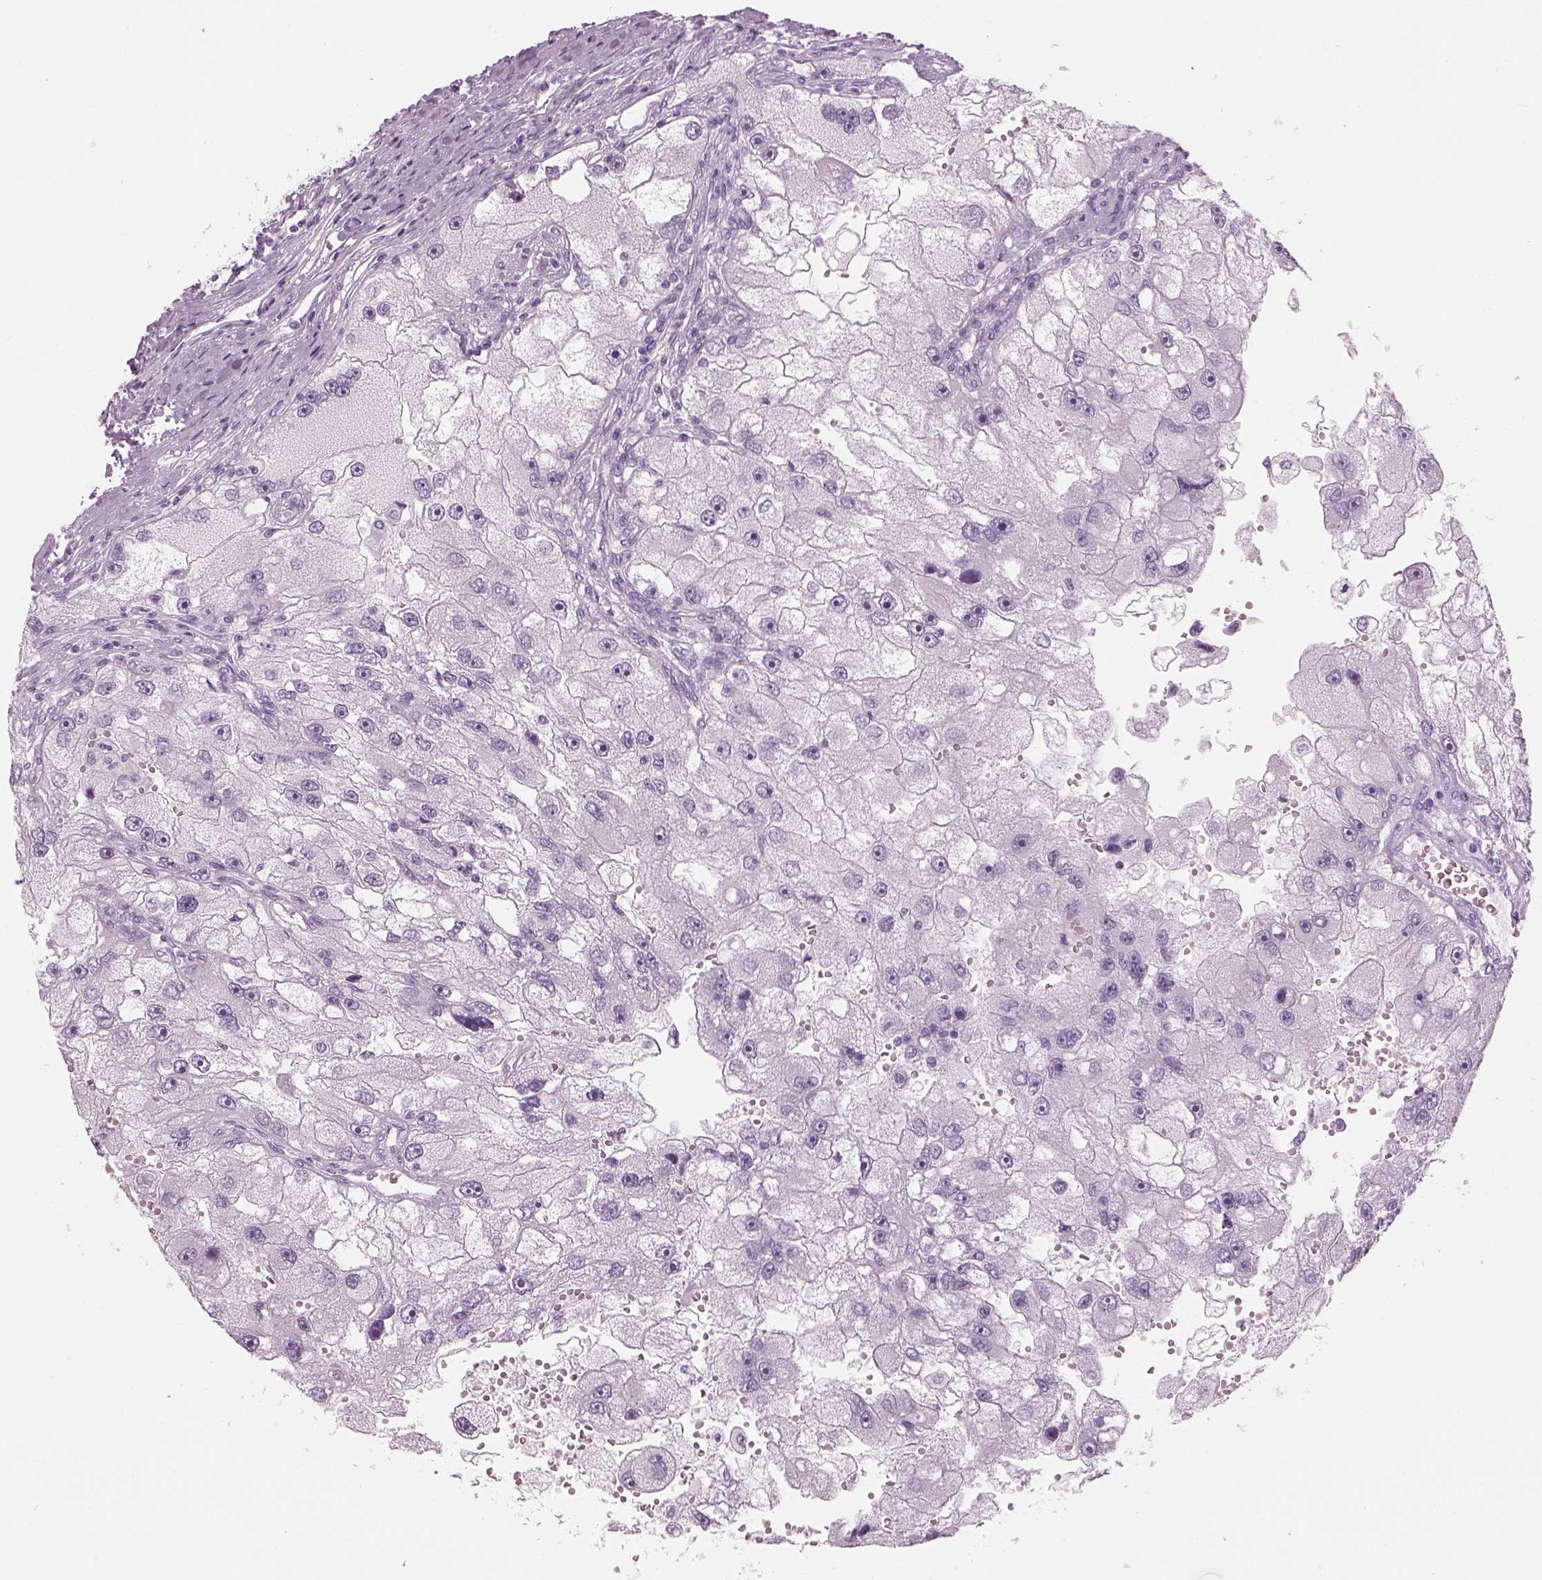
{"staining": {"intensity": "negative", "quantity": "none", "location": "none"}, "tissue": "renal cancer", "cell_type": "Tumor cells", "image_type": "cancer", "snomed": [{"axis": "morphology", "description": "Adenocarcinoma, NOS"}, {"axis": "topography", "description": "Kidney"}], "caption": "Immunohistochemistry (IHC) histopathology image of human renal adenocarcinoma stained for a protein (brown), which shows no positivity in tumor cells. (DAB IHC visualized using brightfield microscopy, high magnification).", "gene": "SAG", "patient": {"sex": "male", "age": 63}}